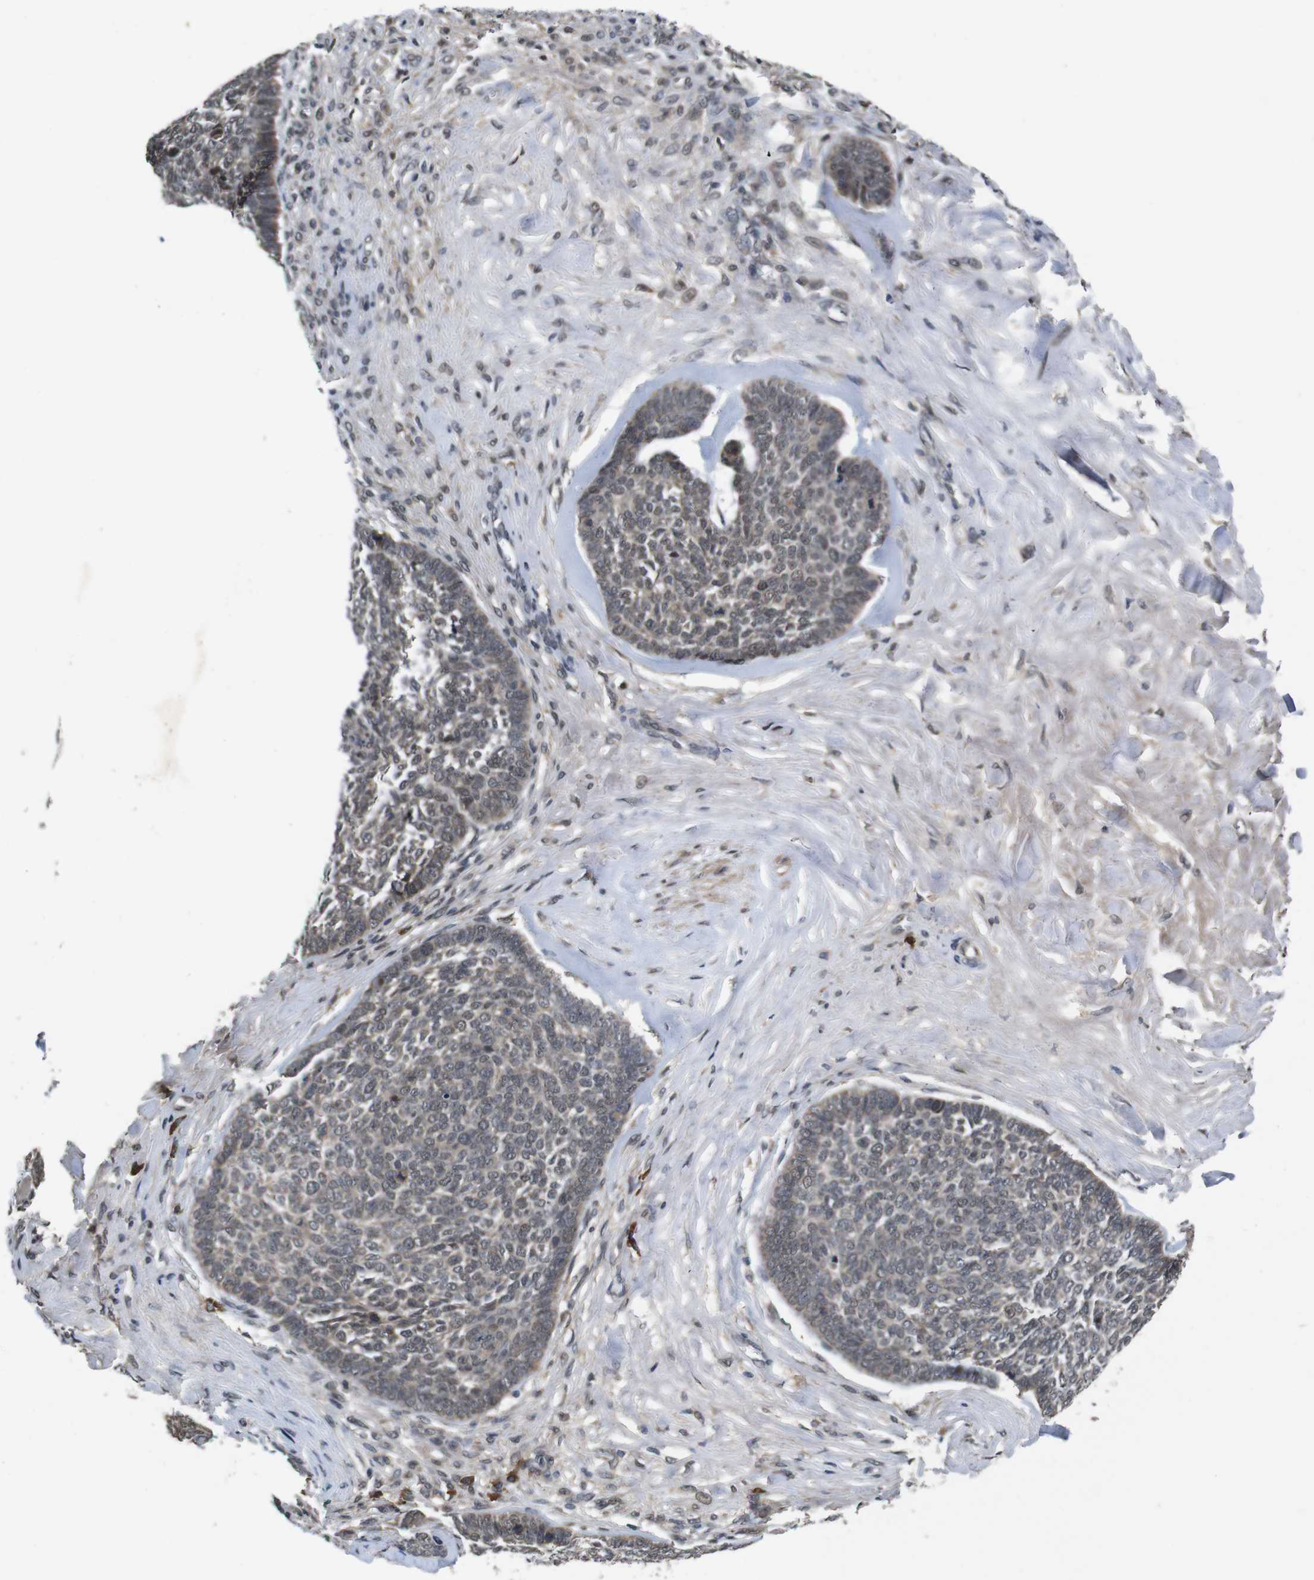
{"staining": {"intensity": "weak", "quantity": "25%-75%", "location": "cytoplasmic/membranous,nuclear"}, "tissue": "skin cancer", "cell_type": "Tumor cells", "image_type": "cancer", "snomed": [{"axis": "morphology", "description": "Basal cell carcinoma"}, {"axis": "topography", "description": "Skin"}], "caption": "Protein staining exhibits weak cytoplasmic/membranous and nuclear staining in about 25%-75% of tumor cells in skin cancer.", "gene": "ZBTB46", "patient": {"sex": "male", "age": 84}}